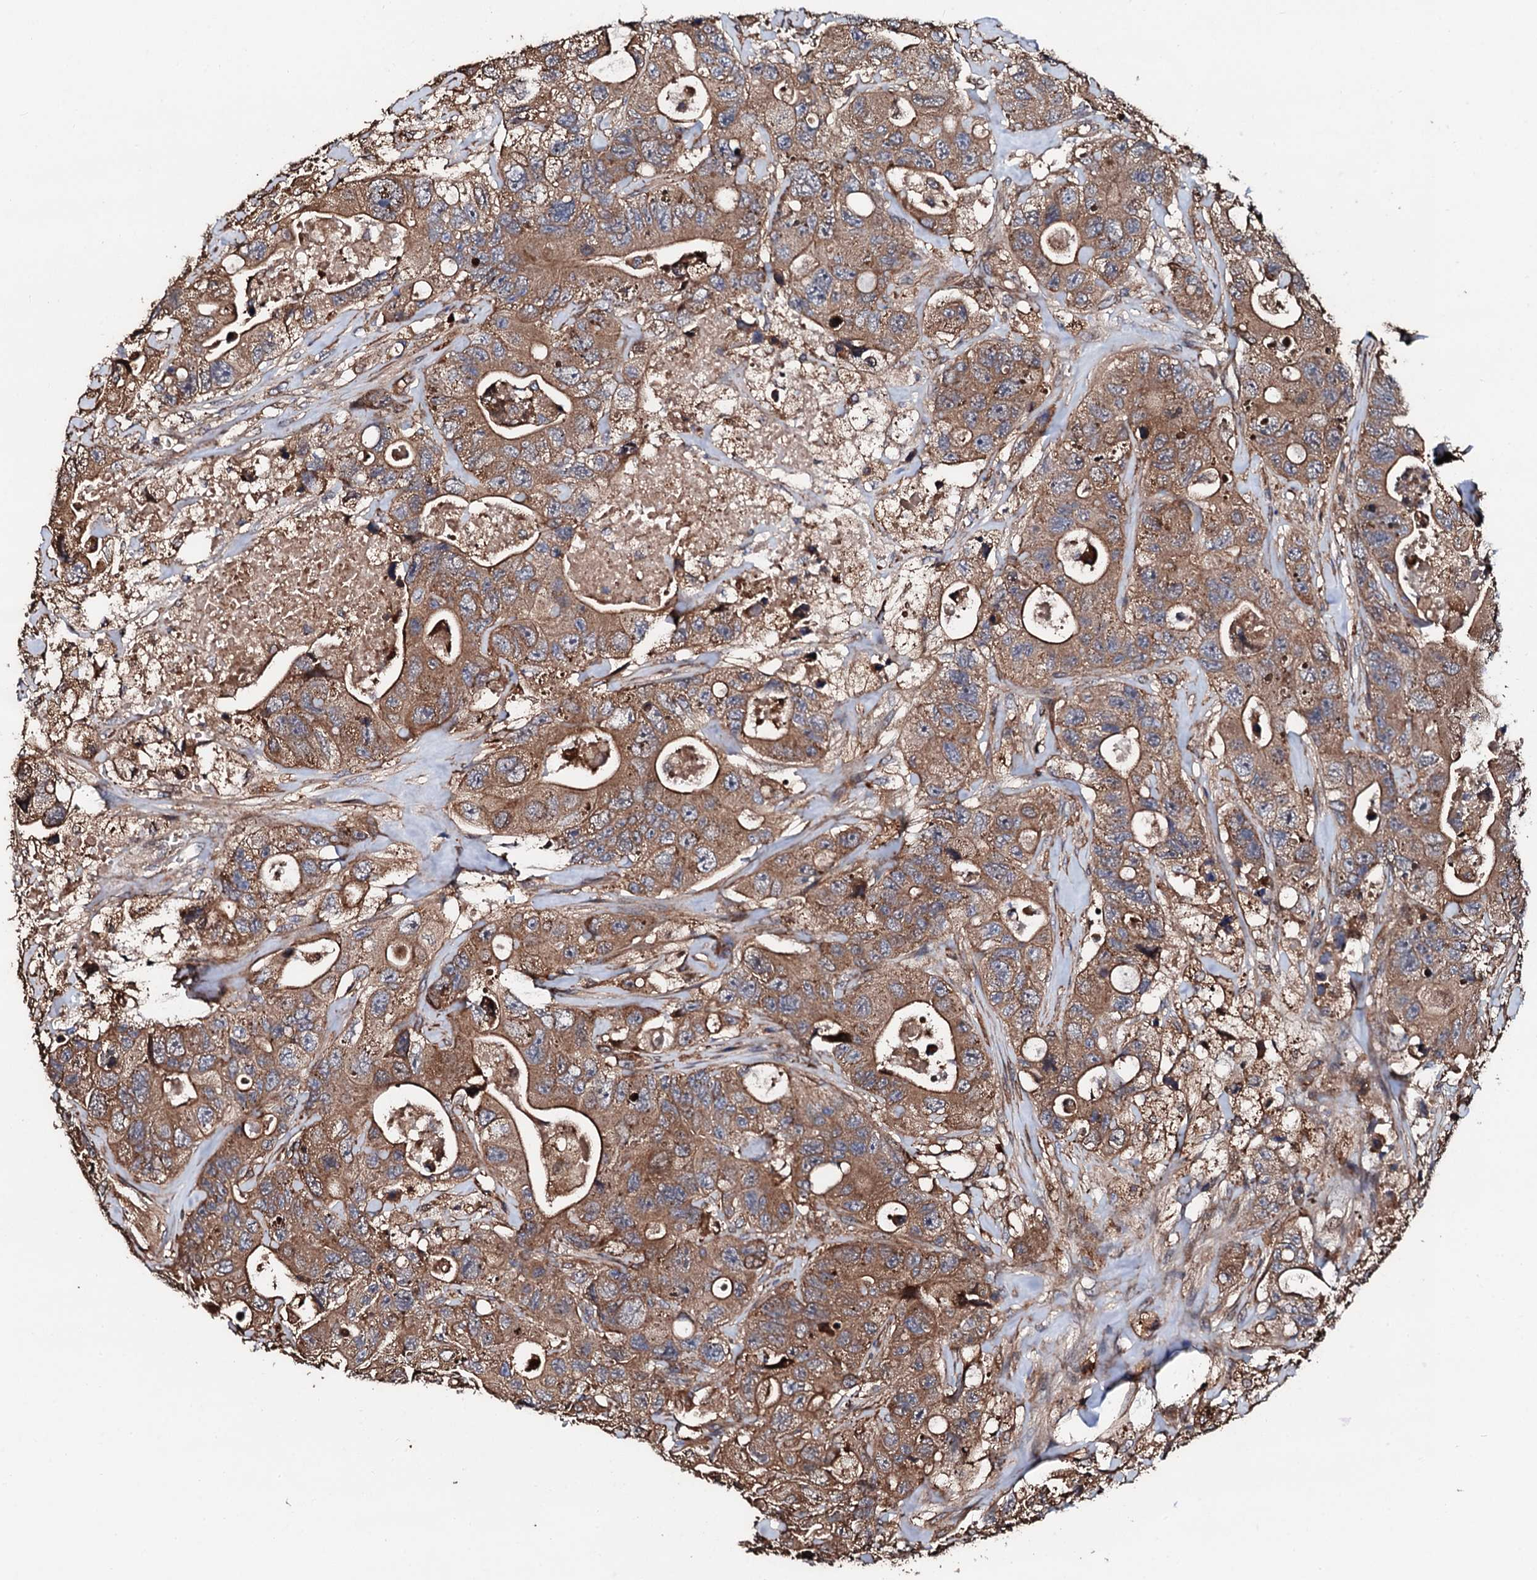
{"staining": {"intensity": "moderate", "quantity": ">75%", "location": "cytoplasmic/membranous"}, "tissue": "colorectal cancer", "cell_type": "Tumor cells", "image_type": "cancer", "snomed": [{"axis": "morphology", "description": "Adenocarcinoma, NOS"}, {"axis": "topography", "description": "Colon"}], "caption": "Protein analysis of adenocarcinoma (colorectal) tissue demonstrates moderate cytoplasmic/membranous staining in about >75% of tumor cells. (DAB (3,3'-diaminobenzidine) IHC with brightfield microscopy, high magnification).", "gene": "CKAP5", "patient": {"sex": "female", "age": 46}}